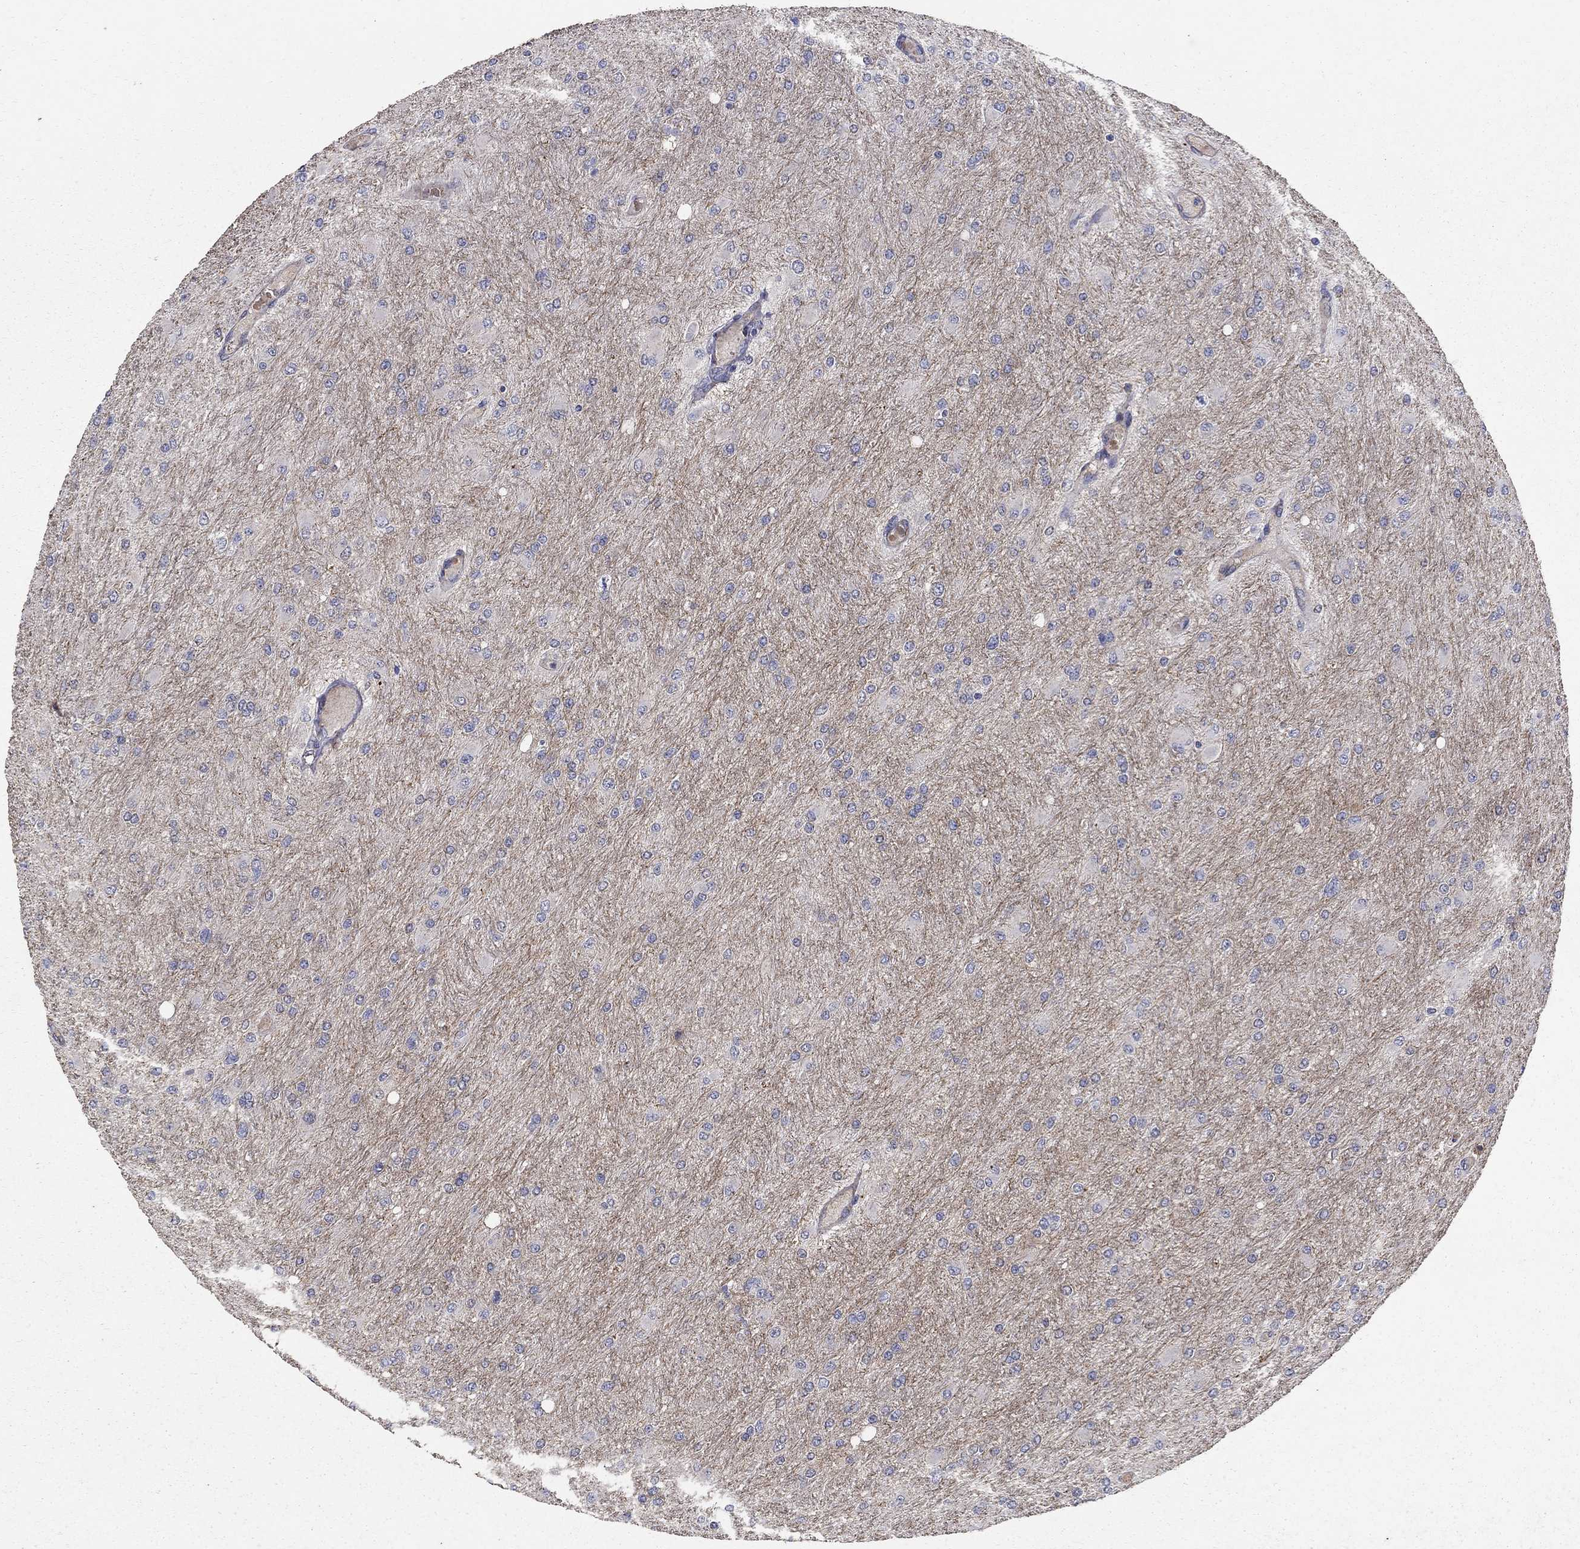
{"staining": {"intensity": "moderate", "quantity": "<25%", "location": "cytoplasmic/membranous"}, "tissue": "glioma", "cell_type": "Tumor cells", "image_type": "cancer", "snomed": [{"axis": "morphology", "description": "Glioma, malignant, High grade"}, {"axis": "topography", "description": "Cerebral cortex"}], "caption": "Malignant high-grade glioma was stained to show a protein in brown. There is low levels of moderate cytoplasmic/membranous staining in about <25% of tumor cells.", "gene": "MPP2", "patient": {"sex": "female", "age": 36}}